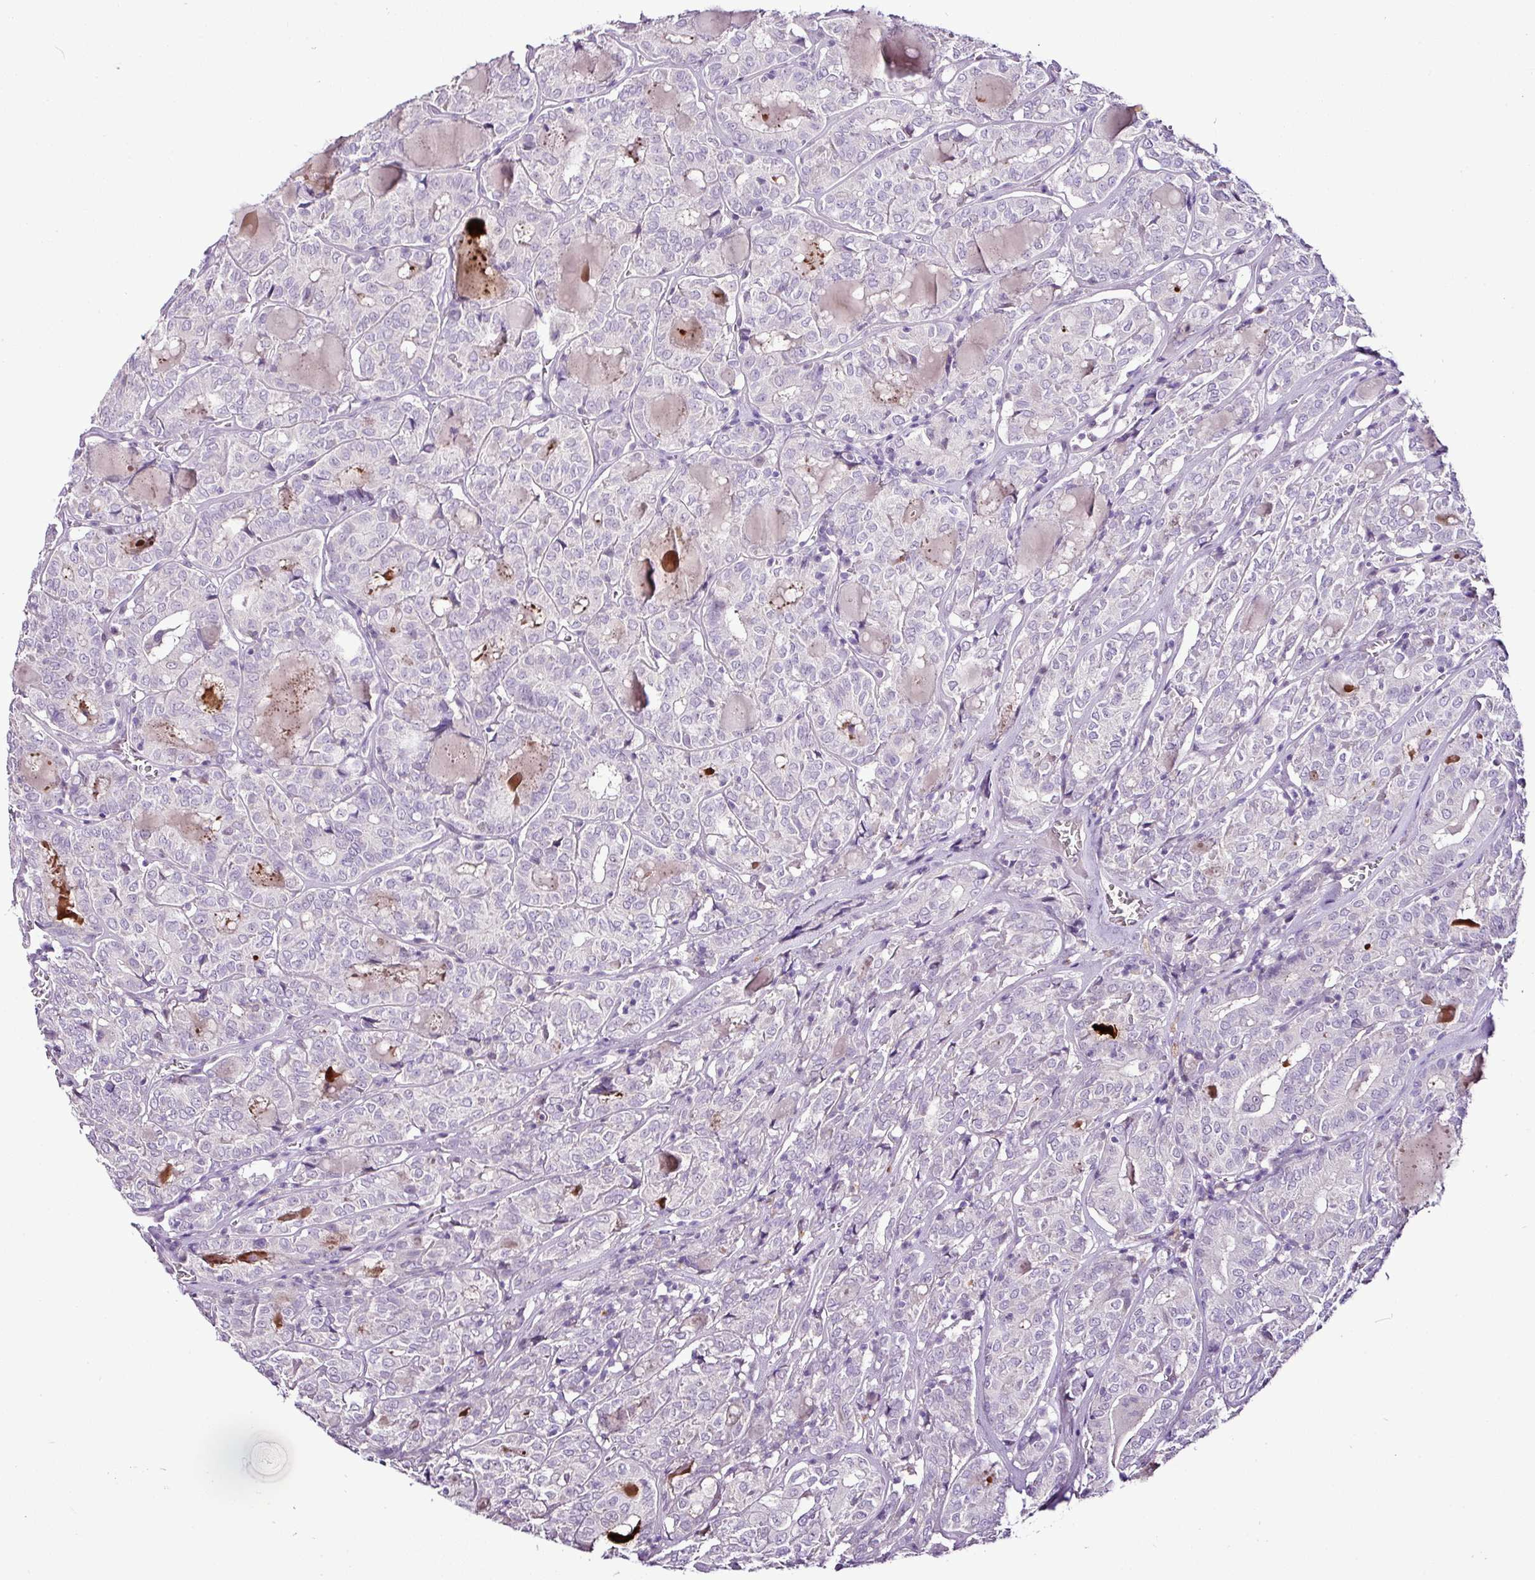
{"staining": {"intensity": "negative", "quantity": "none", "location": "none"}, "tissue": "thyroid cancer", "cell_type": "Tumor cells", "image_type": "cancer", "snomed": [{"axis": "morphology", "description": "Papillary adenocarcinoma, NOS"}, {"axis": "topography", "description": "Thyroid gland"}], "caption": "Immunohistochemical staining of thyroid cancer (papillary adenocarcinoma) displays no significant expression in tumor cells.", "gene": "ESR1", "patient": {"sex": "female", "age": 72}}